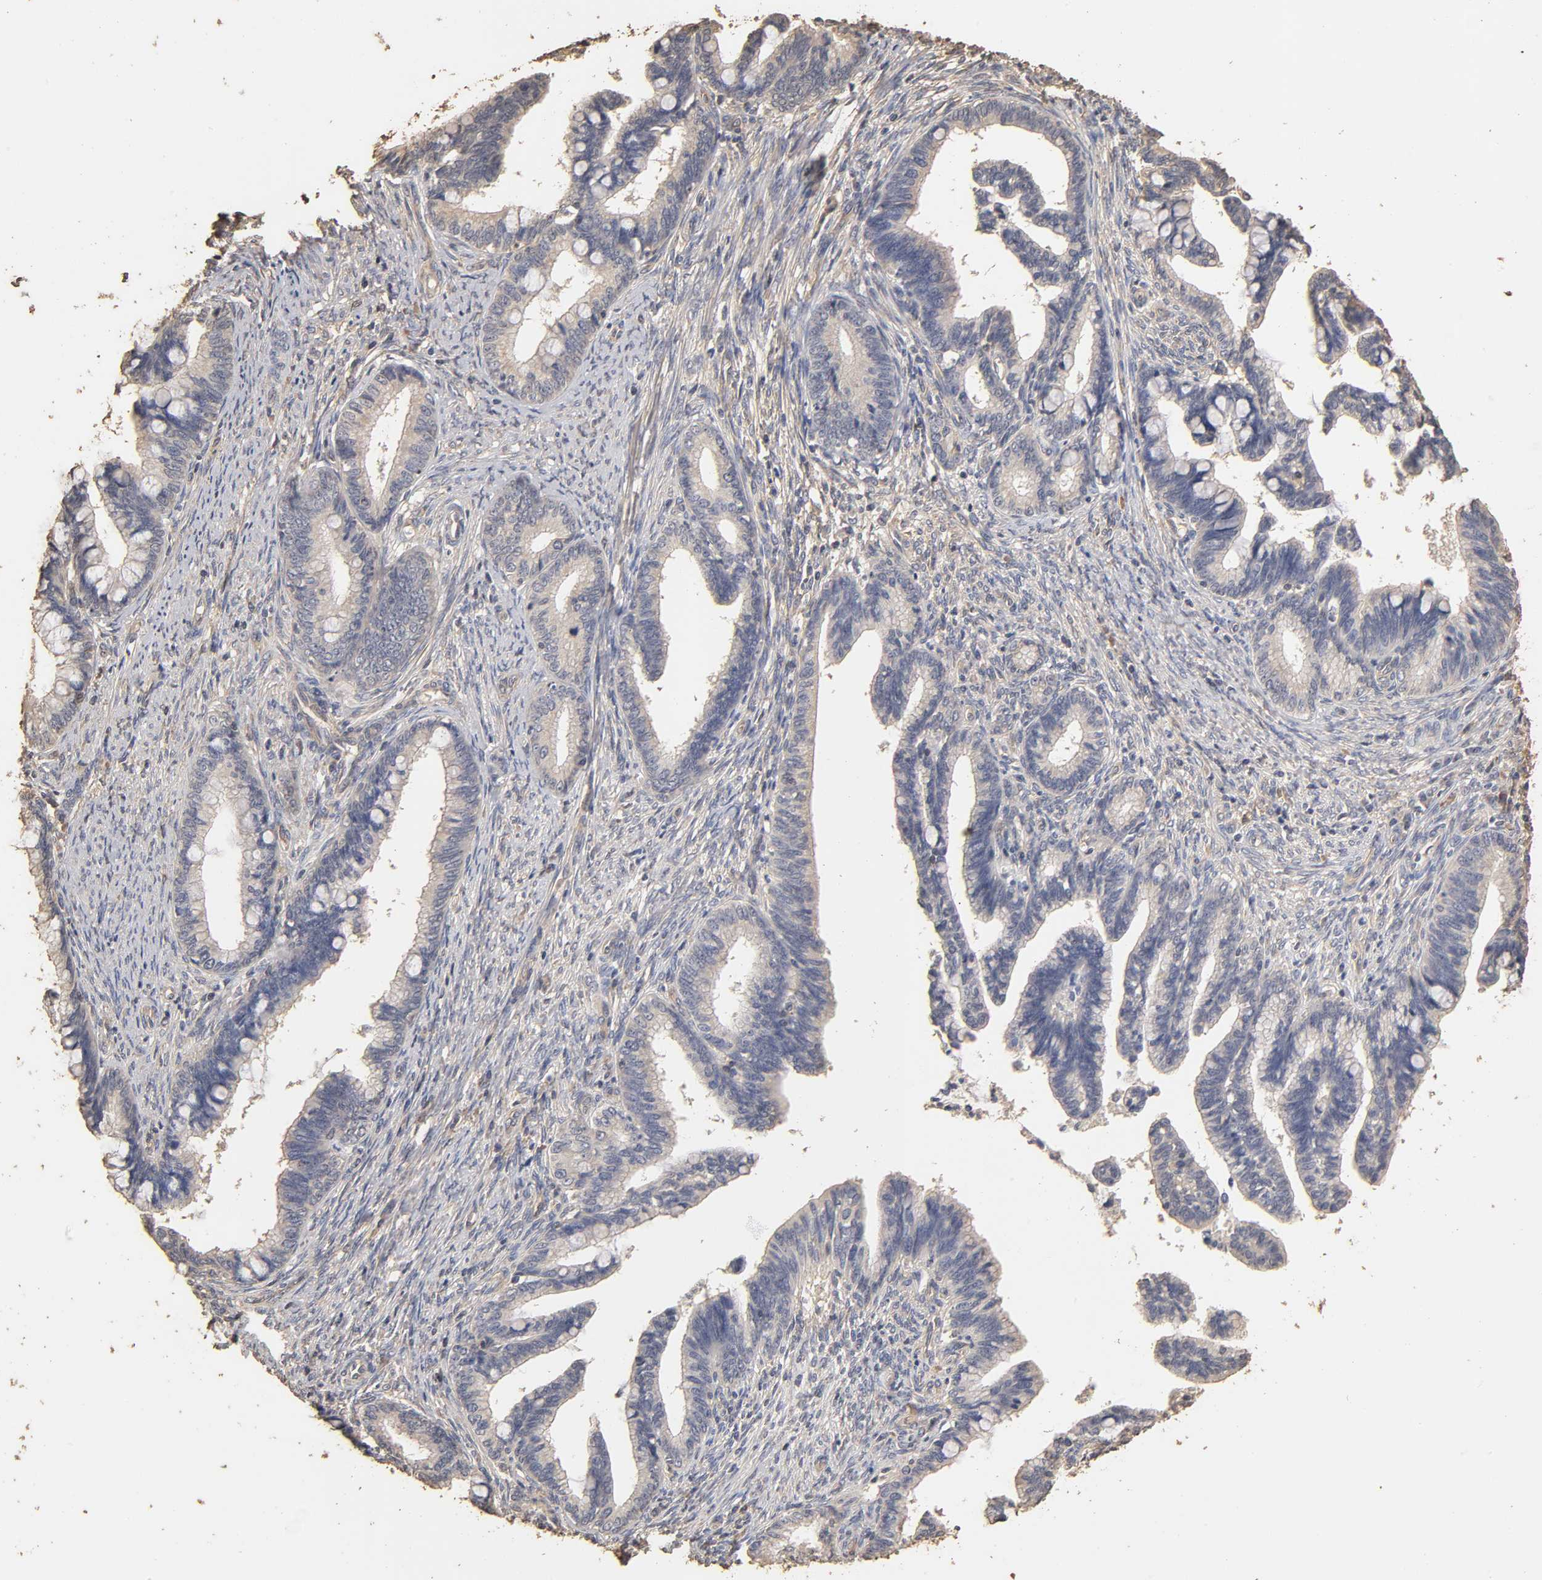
{"staining": {"intensity": "negative", "quantity": "none", "location": "none"}, "tissue": "cervical cancer", "cell_type": "Tumor cells", "image_type": "cancer", "snomed": [{"axis": "morphology", "description": "Adenocarcinoma, NOS"}, {"axis": "topography", "description": "Cervix"}], "caption": "This image is of cervical adenocarcinoma stained with IHC to label a protein in brown with the nuclei are counter-stained blue. There is no staining in tumor cells.", "gene": "VSIG4", "patient": {"sex": "female", "age": 36}}